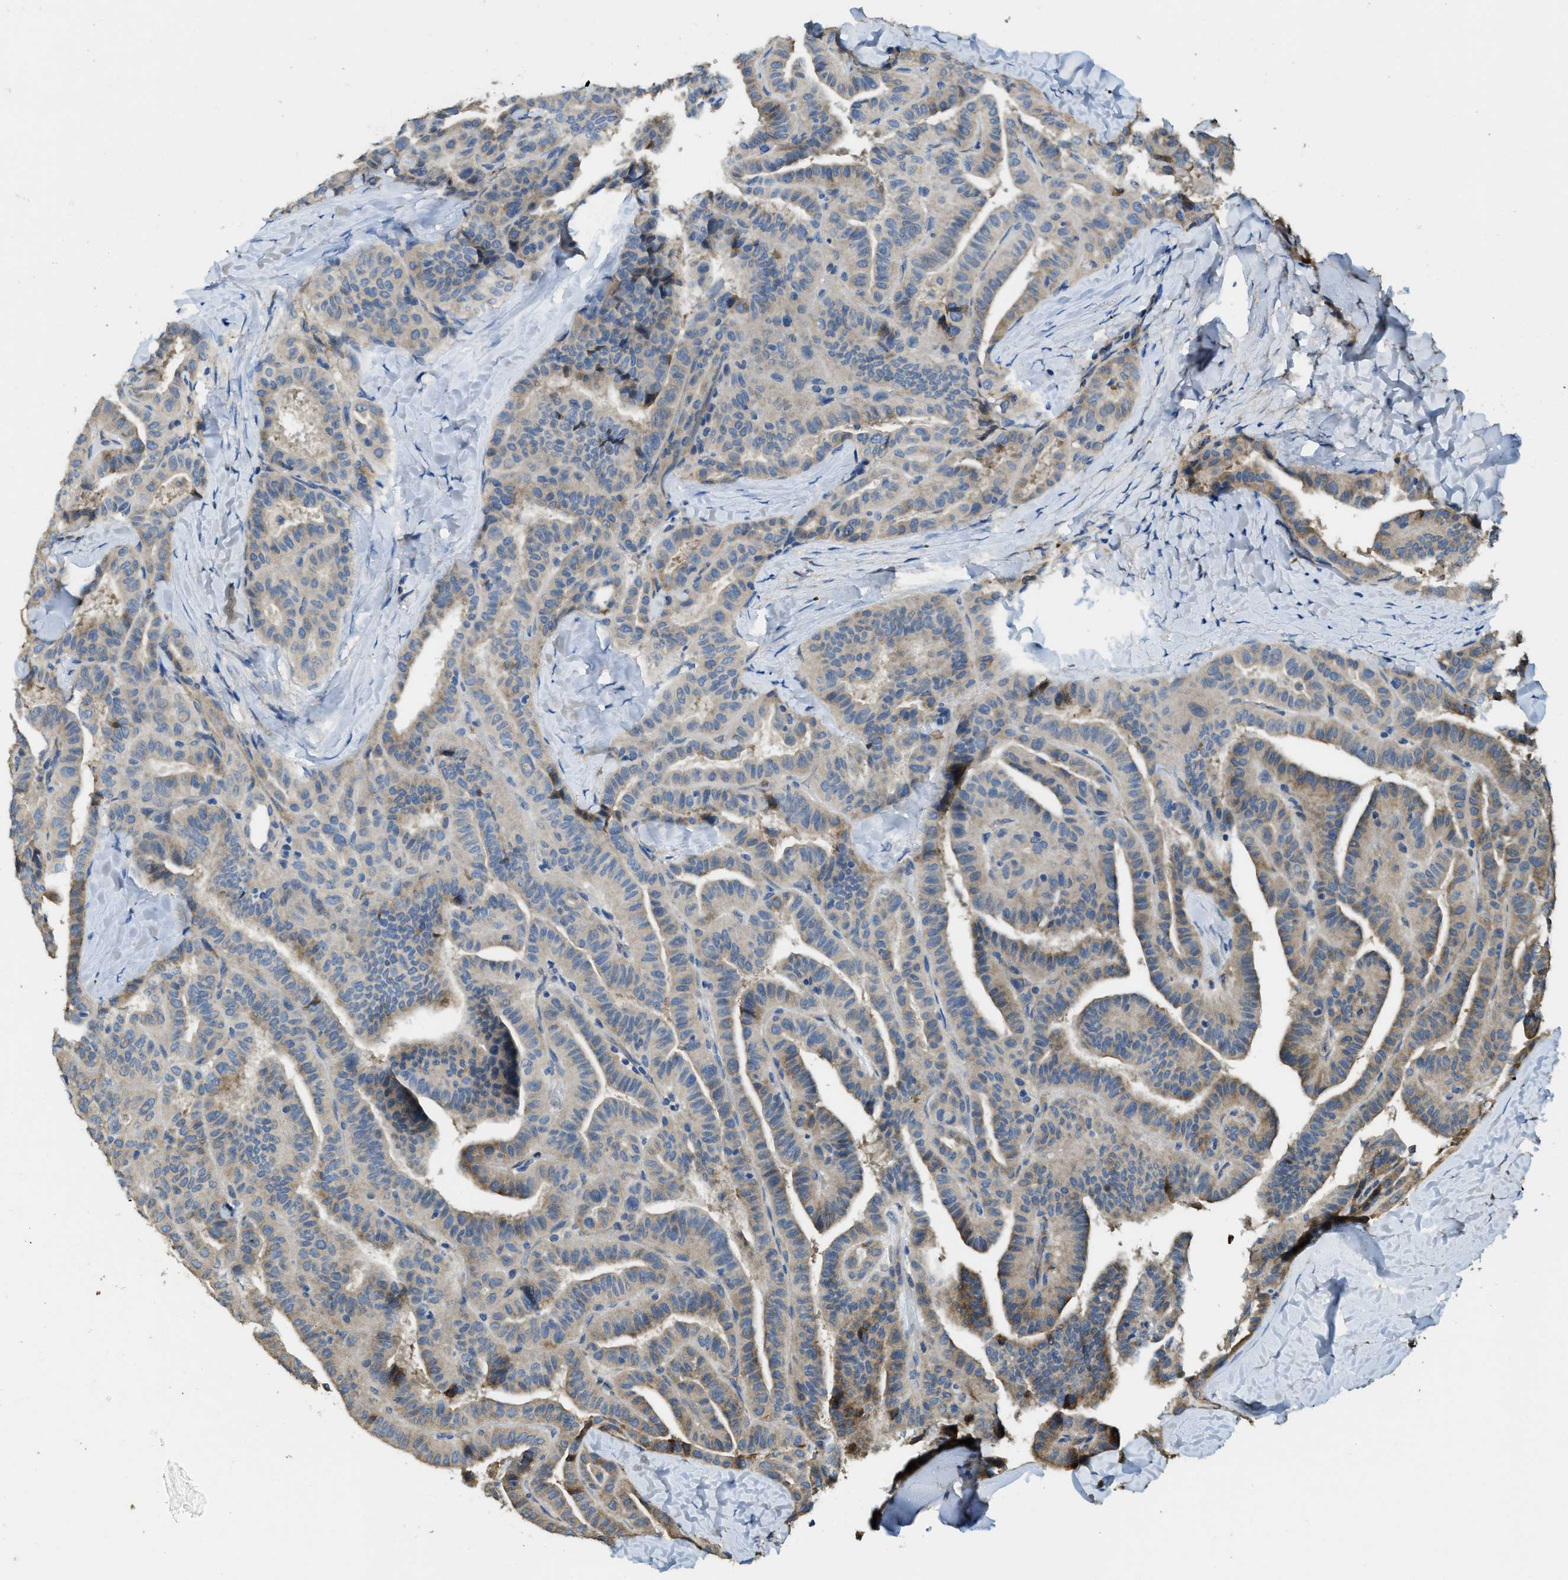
{"staining": {"intensity": "moderate", "quantity": "<25%", "location": "cytoplasmic/membranous"}, "tissue": "thyroid cancer", "cell_type": "Tumor cells", "image_type": "cancer", "snomed": [{"axis": "morphology", "description": "Papillary adenocarcinoma, NOS"}, {"axis": "topography", "description": "Thyroid gland"}], "caption": "Immunohistochemical staining of thyroid cancer shows low levels of moderate cytoplasmic/membranous positivity in about <25% of tumor cells. The protein is stained brown, and the nuclei are stained in blue (DAB IHC with brightfield microscopy, high magnification).", "gene": "RIPK2", "patient": {"sex": "male", "age": 77}}